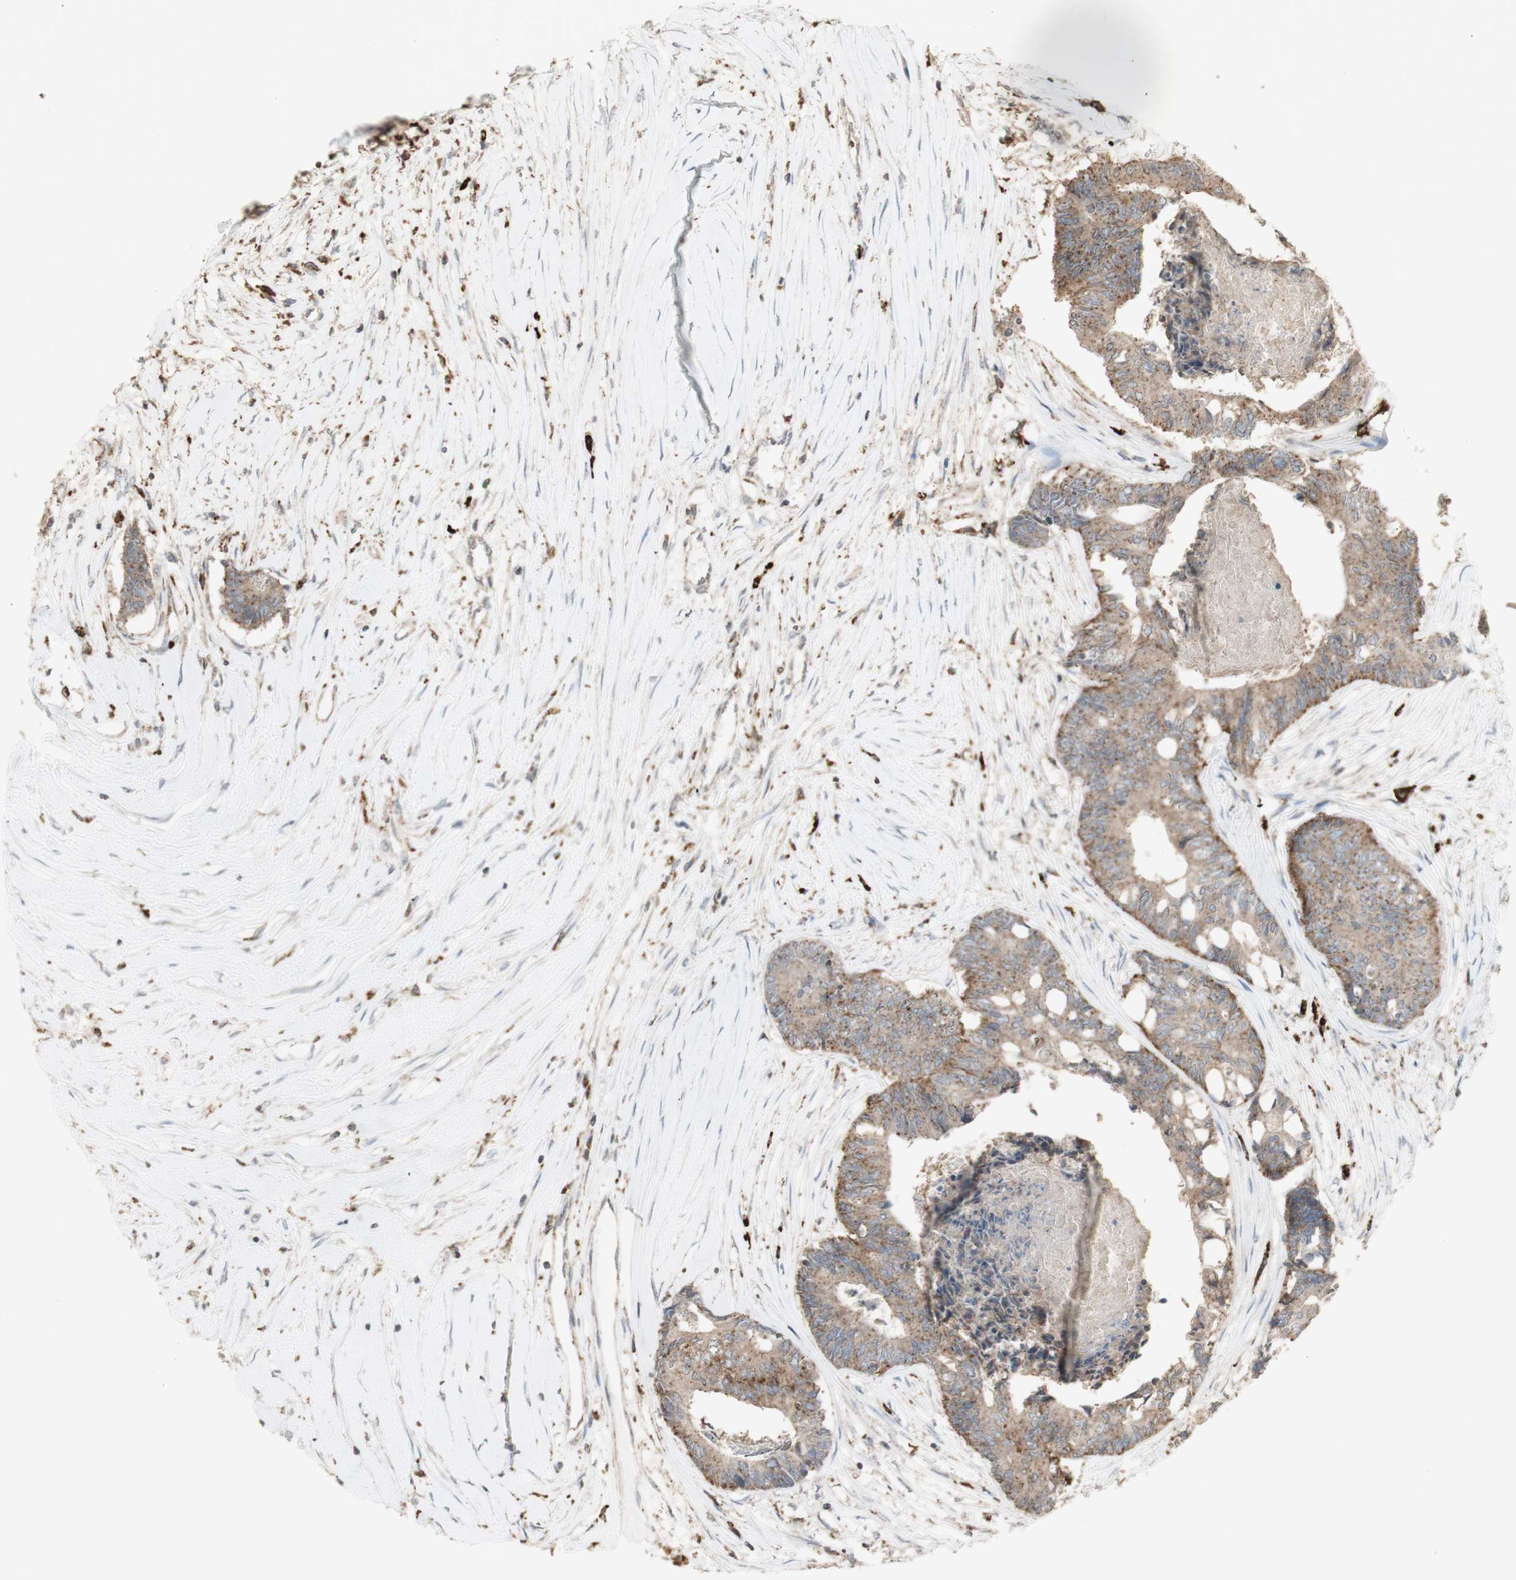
{"staining": {"intensity": "moderate", "quantity": ">75%", "location": "cytoplasmic/membranous"}, "tissue": "colorectal cancer", "cell_type": "Tumor cells", "image_type": "cancer", "snomed": [{"axis": "morphology", "description": "Adenocarcinoma, NOS"}, {"axis": "topography", "description": "Rectum"}], "caption": "Adenocarcinoma (colorectal) stained with a protein marker shows moderate staining in tumor cells.", "gene": "ATP6V1E1", "patient": {"sex": "male", "age": 63}}